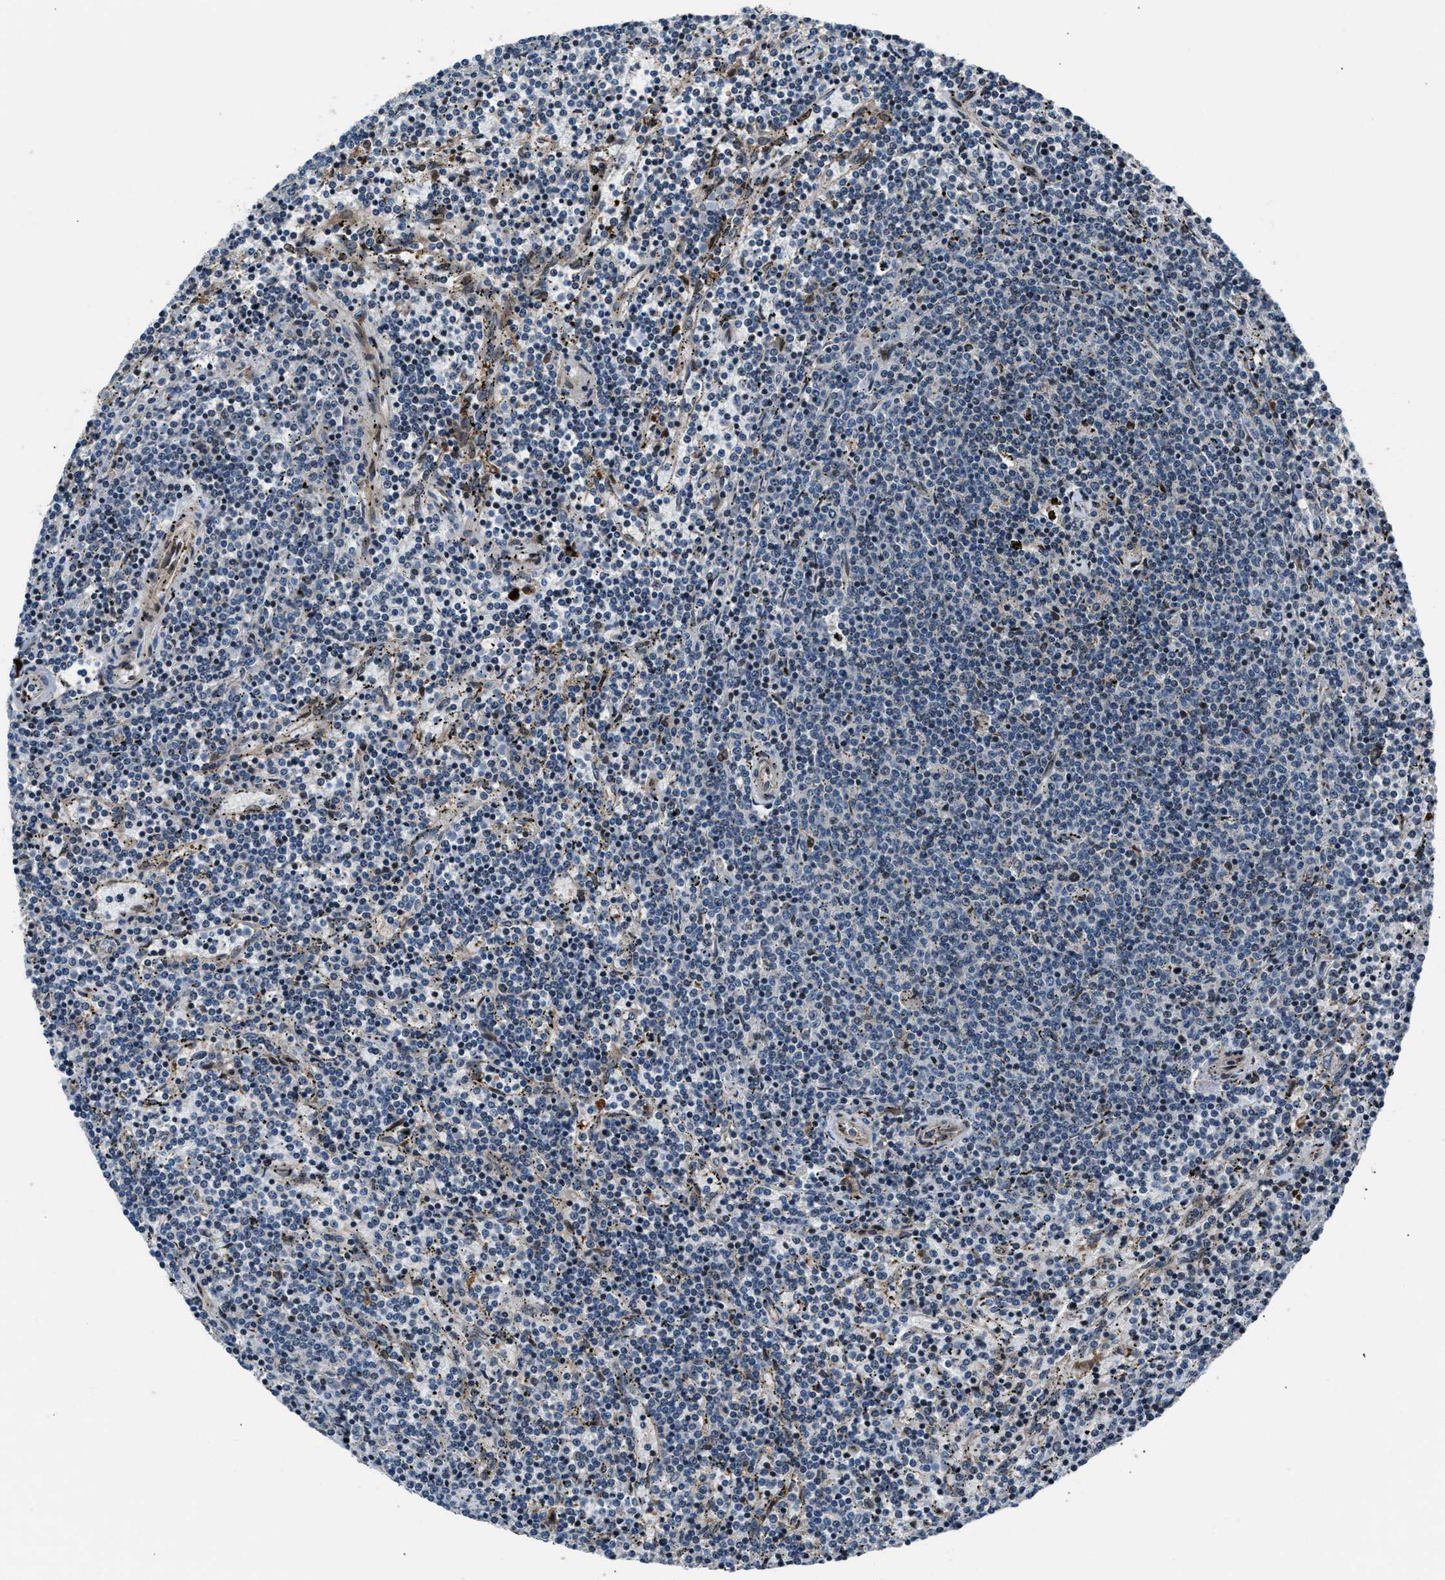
{"staining": {"intensity": "negative", "quantity": "none", "location": "none"}, "tissue": "lymphoma", "cell_type": "Tumor cells", "image_type": "cancer", "snomed": [{"axis": "morphology", "description": "Malignant lymphoma, non-Hodgkin's type, Low grade"}, {"axis": "topography", "description": "Spleen"}], "caption": "Immunohistochemistry (IHC) photomicrograph of neoplastic tissue: malignant lymphoma, non-Hodgkin's type (low-grade) stained with DAB reveals no significant protein expression in tumor cells.", "gene": "DYNC2I1", "patient": {"sex": "female", "age": 50}}